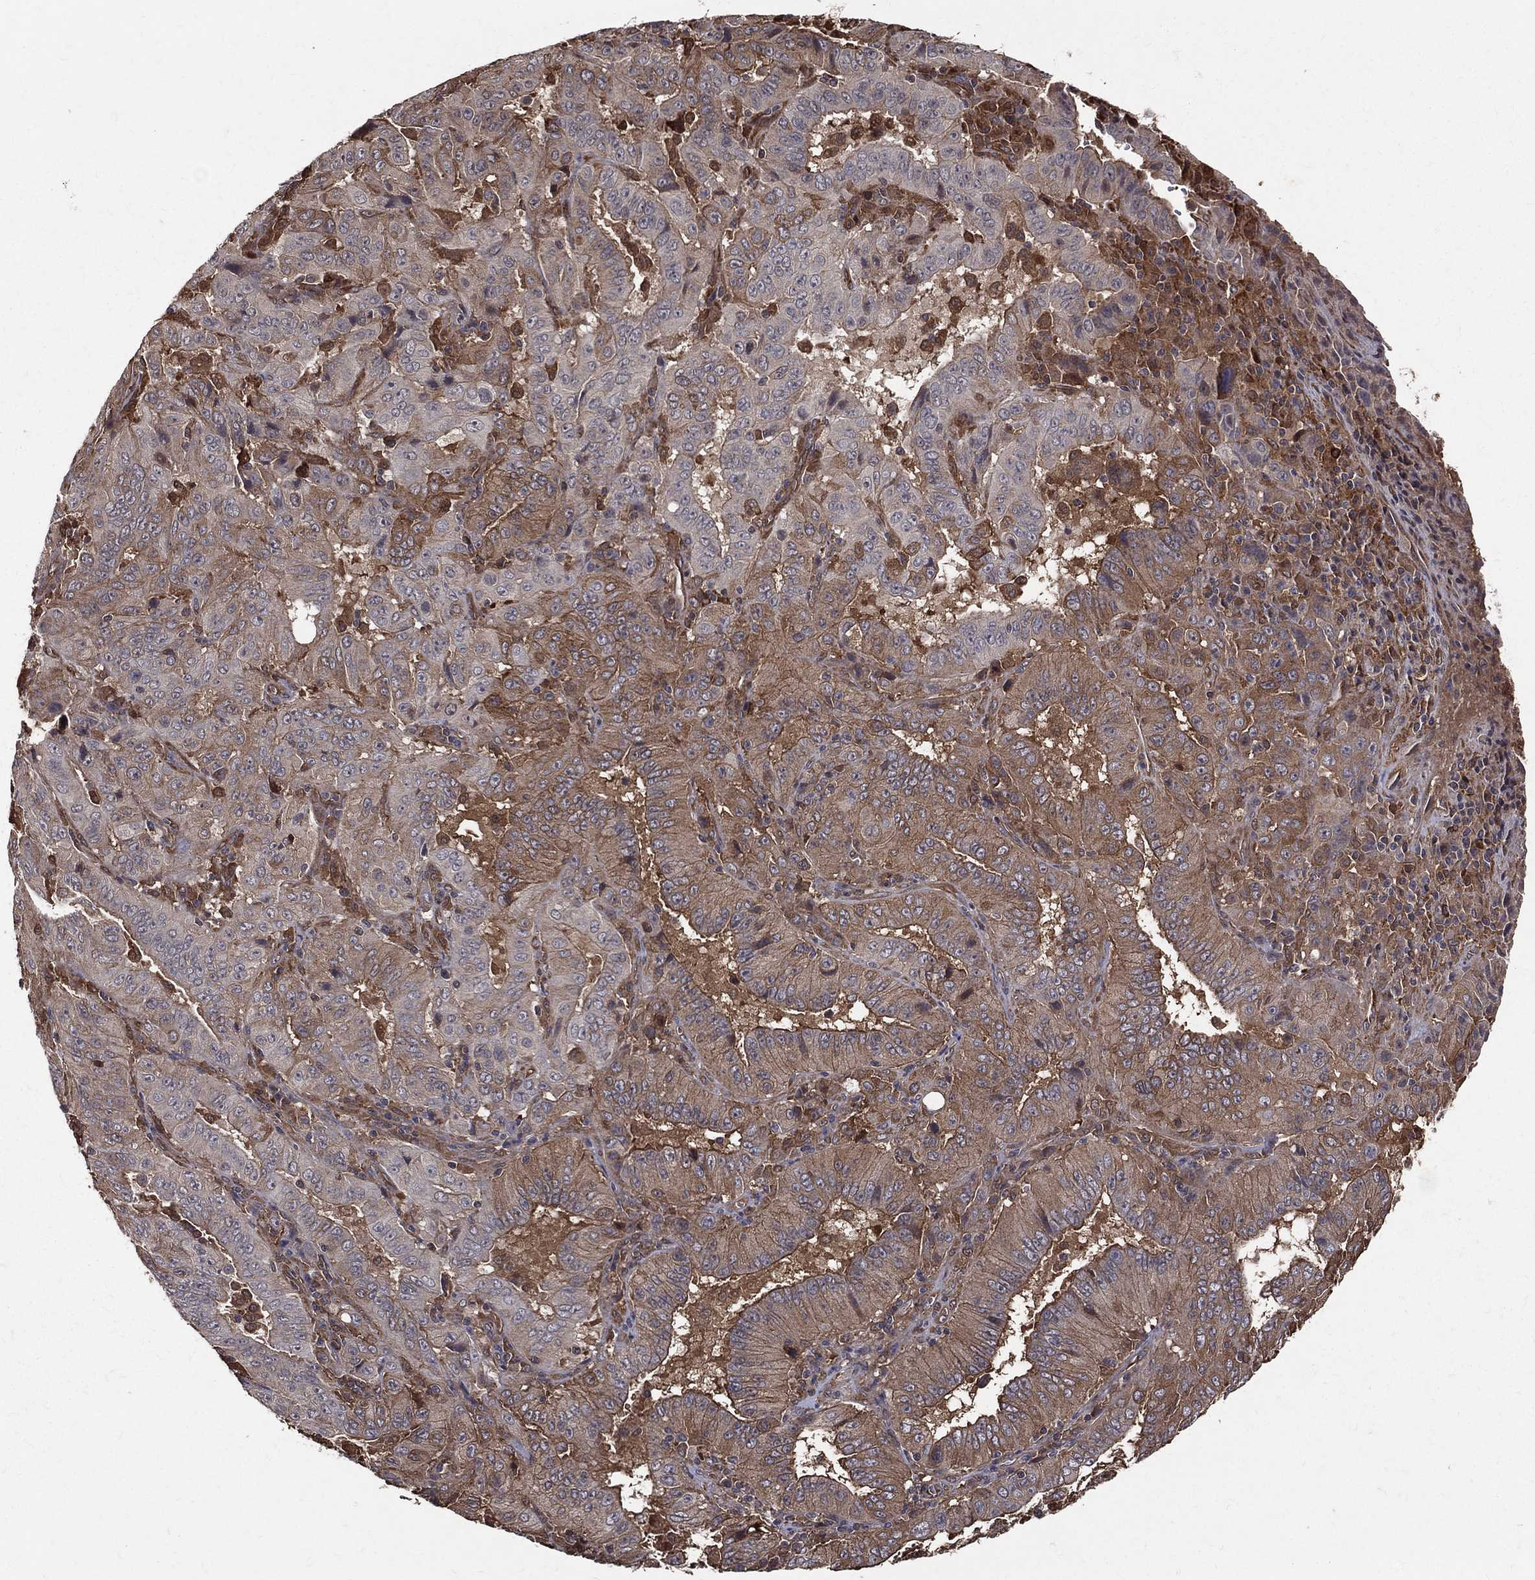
{"staining": {"intensity": "moderate", "quantity": "25%-75%", "location": "cytoplasmic/membranous"}, "tissue": "pancreatic cancer", "cell_type": "Tumor cells", "image_type": "cancer", "snomed": [{"axis": "morphology", "description": "Adenocarcinoma, NOS"}, {"axis": "topography", "description": "Pancreas"}], "caption": "DAB (3,3'-diaminobenzidine) immunohistochemical staining of pancreatic cancer (adenocarcinoma) demonstrates moderate cytoplasmic/membranous protein staining in approximately 25%-75% of tumor cells. The protein of interest is stained brown, and the nuclei are stained in blue (DAB IHC with brightfield microscopy, high magnification).", "gene": "DPYSL2", "patient": {"sex": "male", "age": 63}}